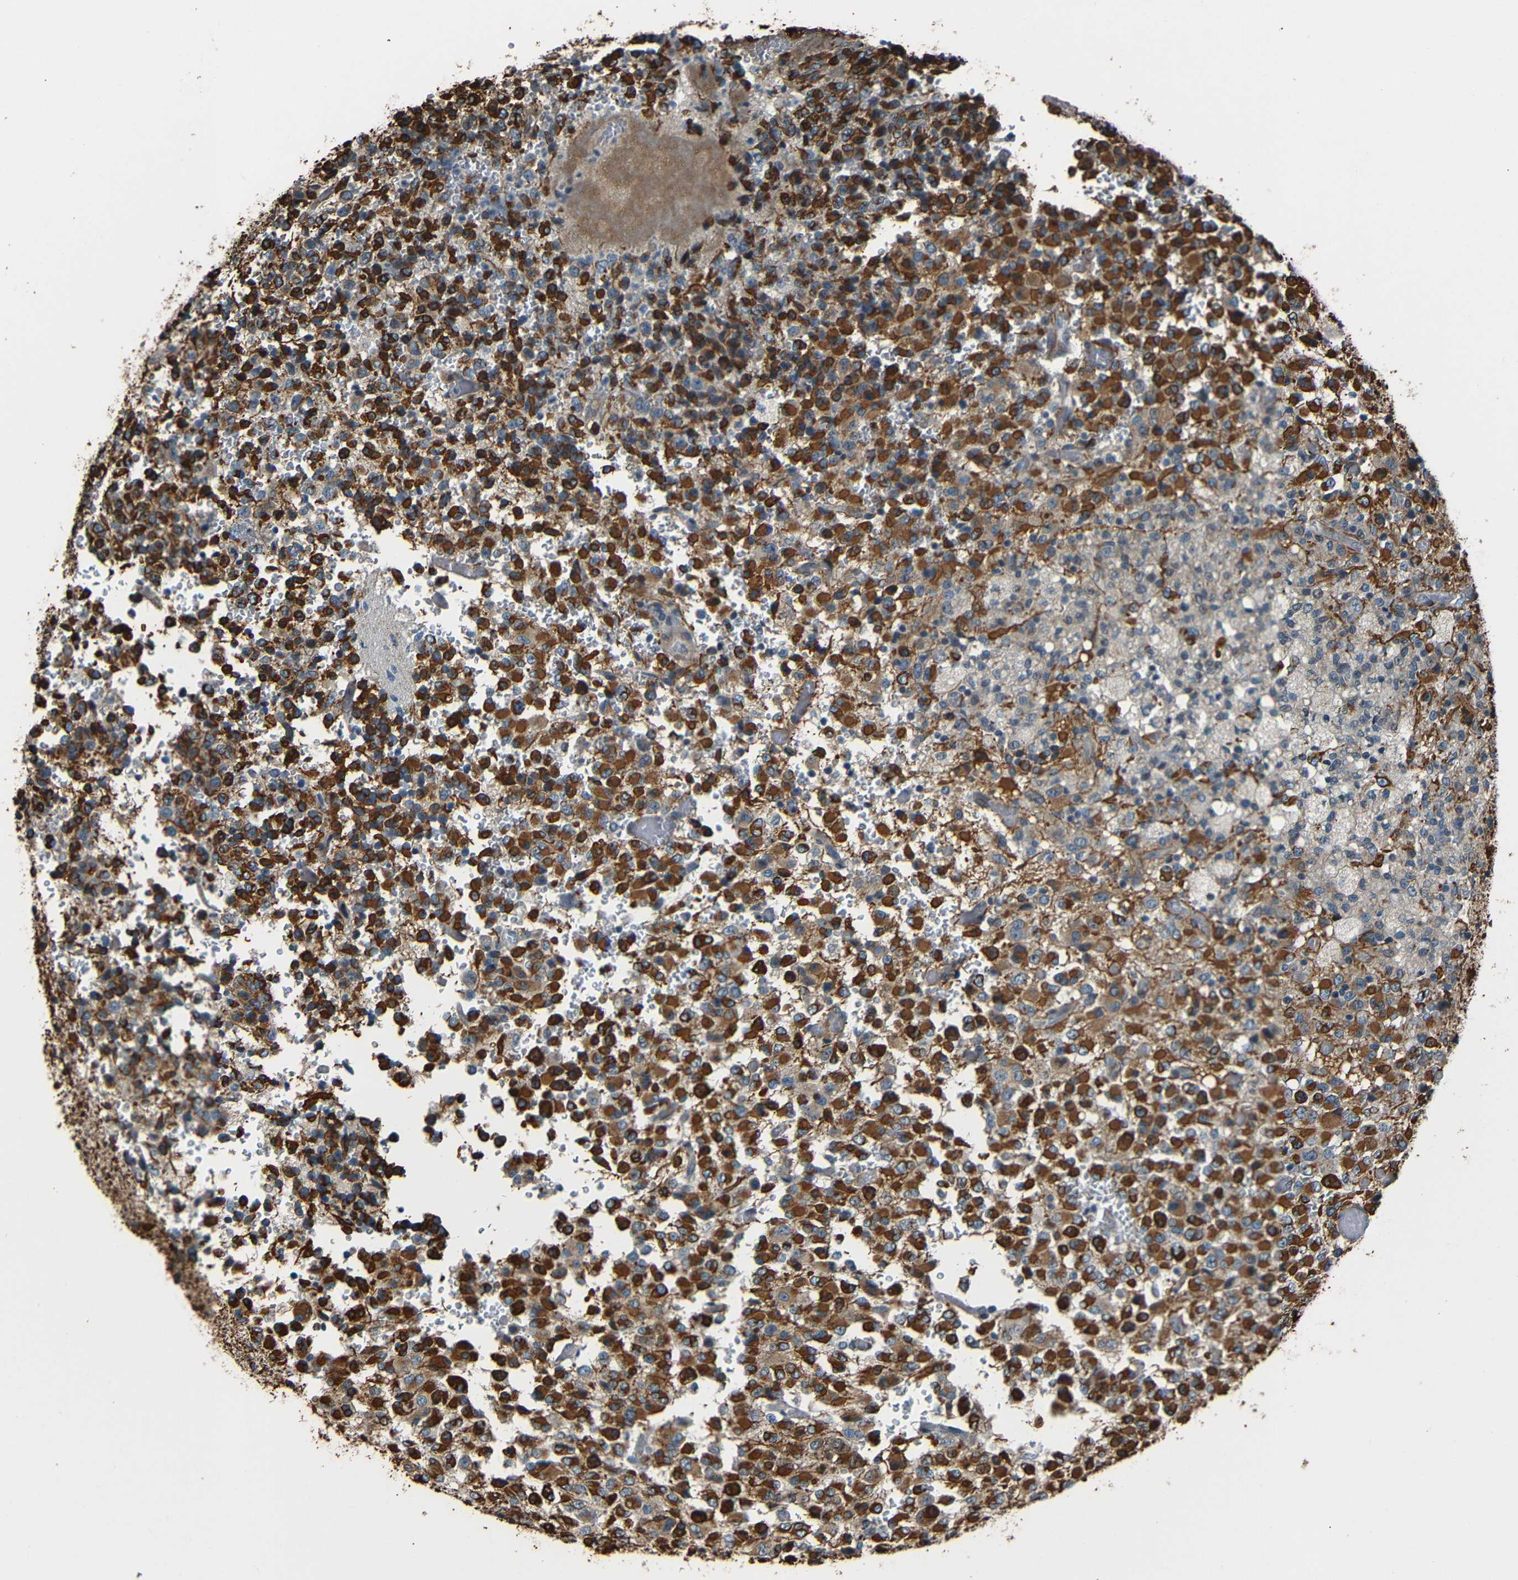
{"staining": {"intensity": "strong", "quantity": "25%-75%", "location": "cytoplasmic/membranous"}, "tissue": "glioma", "cell_type": "Tumor cells", "image_type": "cancer", "snomed": [{"axis": "morphology", "description": "Glioma, malignant, High grade"}, {"axis": "topography", "description": "pancreas cauda"}], "caption": "About 25%-75% of tumor cells in human glioma exhibit strong cytoplasmic/membranous protein staining as visualized by brown immunohistochemical staining.", "gene": "AKAP9", "patient": {"sex": "male", "age": 60}}